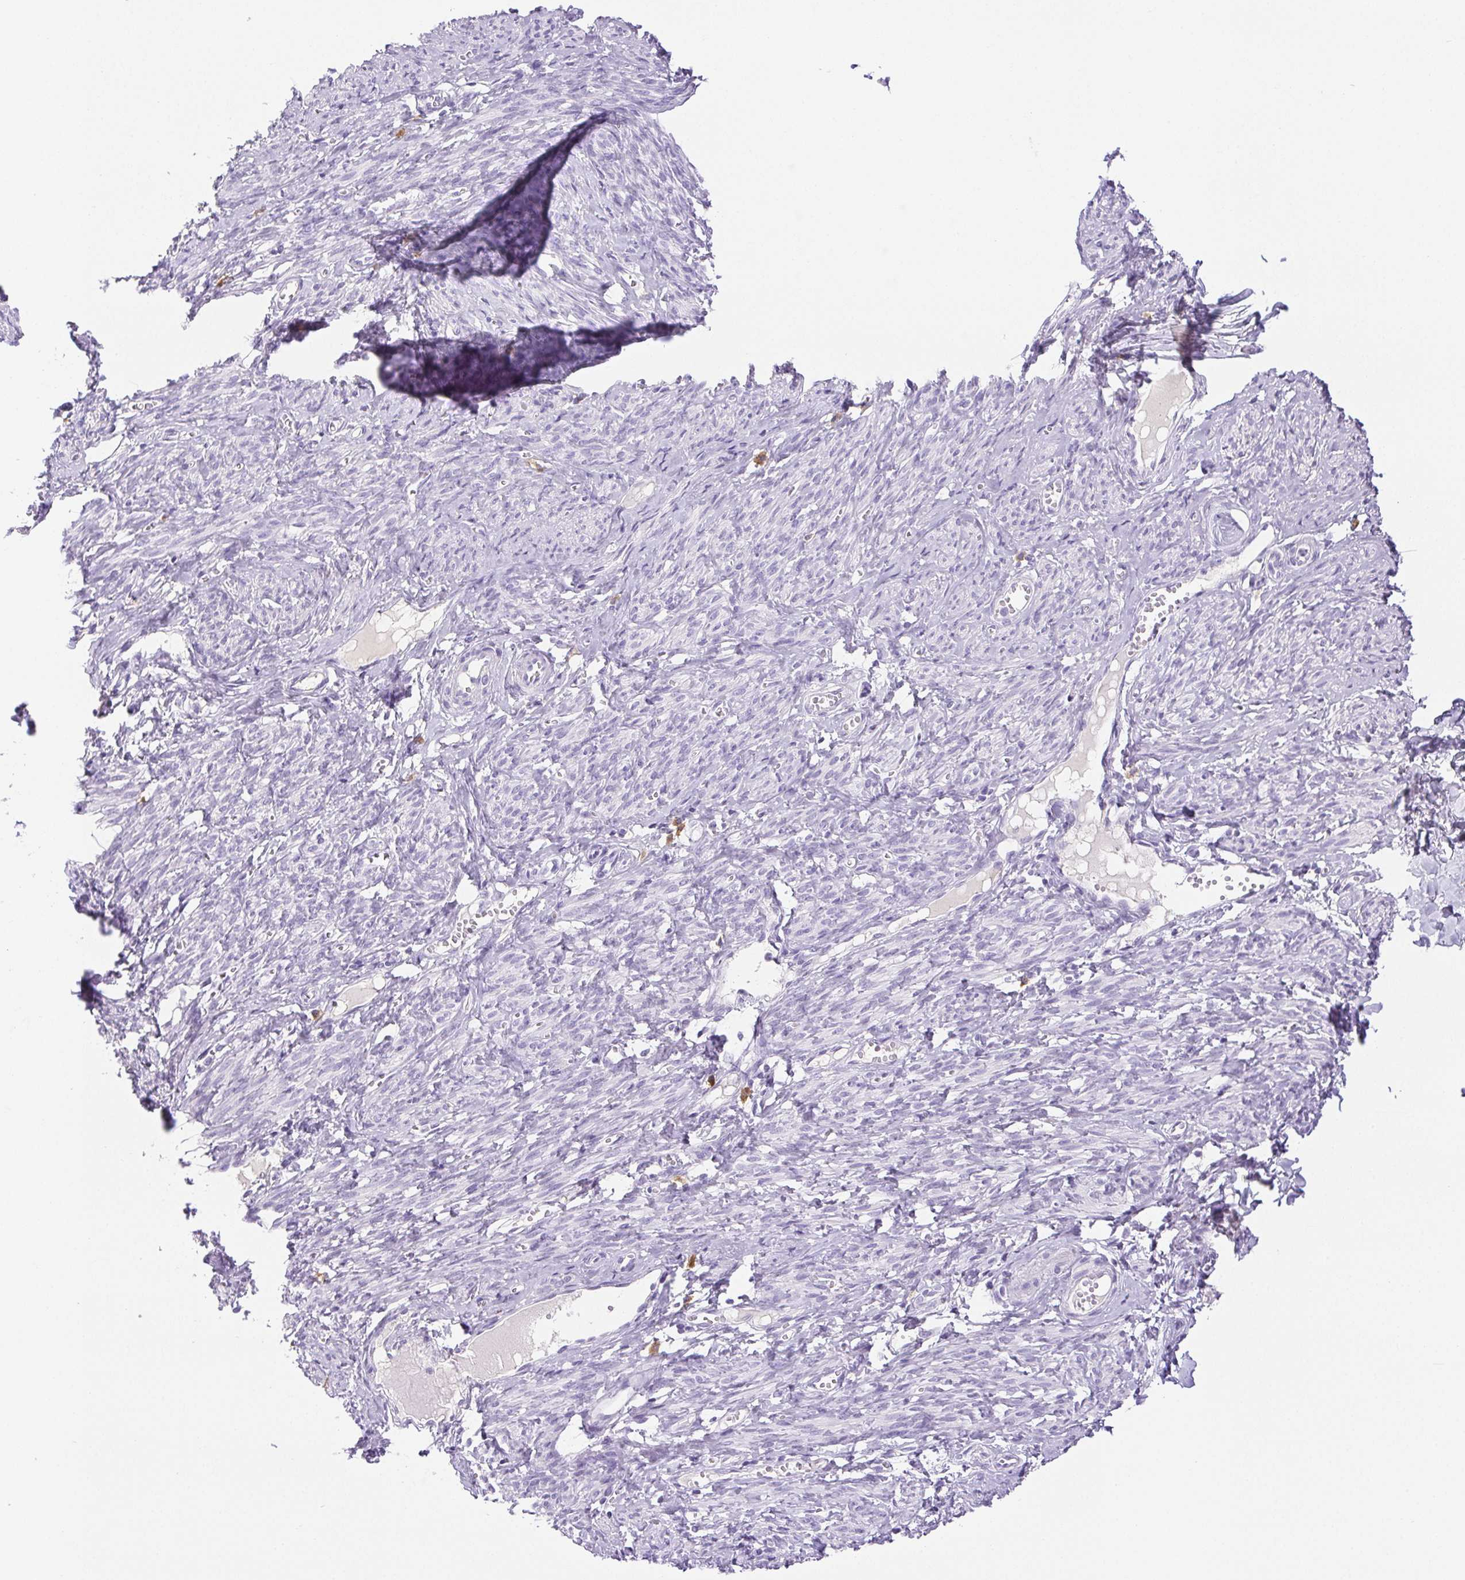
{"staining": {"intensity": "negative", "quantity": "none", "location": "none"}, "tissue": "smooth muscle", "cell_type": "Smooth muscle cells", "image_type": "normal", "snomed": [{"axis": "morphology", "description": "Normal tissue, NOS"}, {"axis": "topography", "description": "Smooth muscle"}], "caption": "This is an immunohistochemistry photomicrograph of unremarkable human smooth muscle. There is no positivity in smooth muscle cells.", "gene": "PAPPA2", "patient": {"sex": "female", "age": 65}}